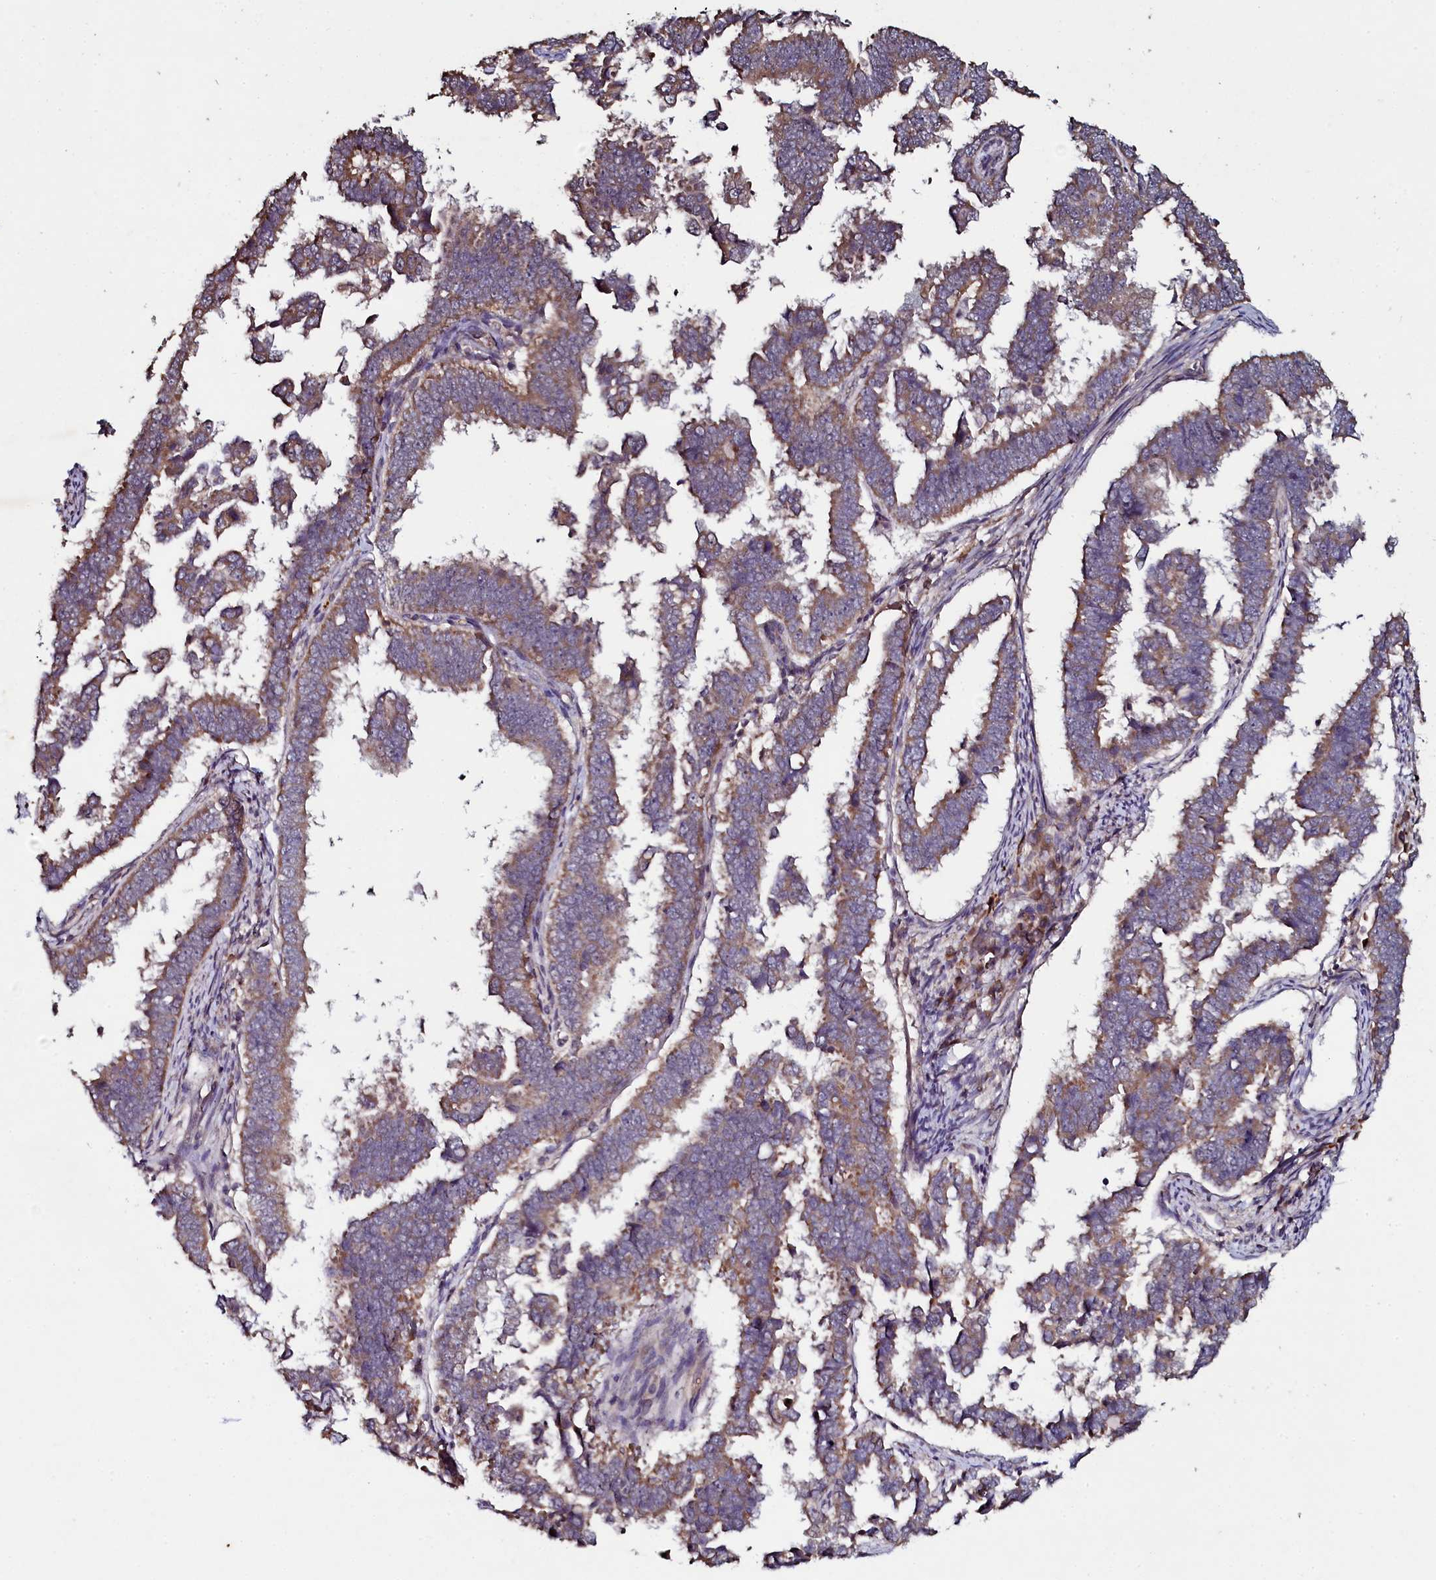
{"staining": {"intensity": "moderate", "quantity": ">75%", "location": "cytoplasmic/membranous"}, "tissue": "endometrial cancer", "cell_type": "Tumor cells", "image_type": "cancer", "snomed": [{"axis": "morphology", "description": "Adenocarcinoma, NOS"}, {"axis": "topography", "description": "Endometrium"}], "caption": "Human endometrial cancer (adenocarcinoma) stained with a brown dye reveals moderate cytoplasmic/membranous positive positivity in approximately >75% of tumor cells.", "gene": "SEC24C", "patient": {"sex": "female", "age": 75}}